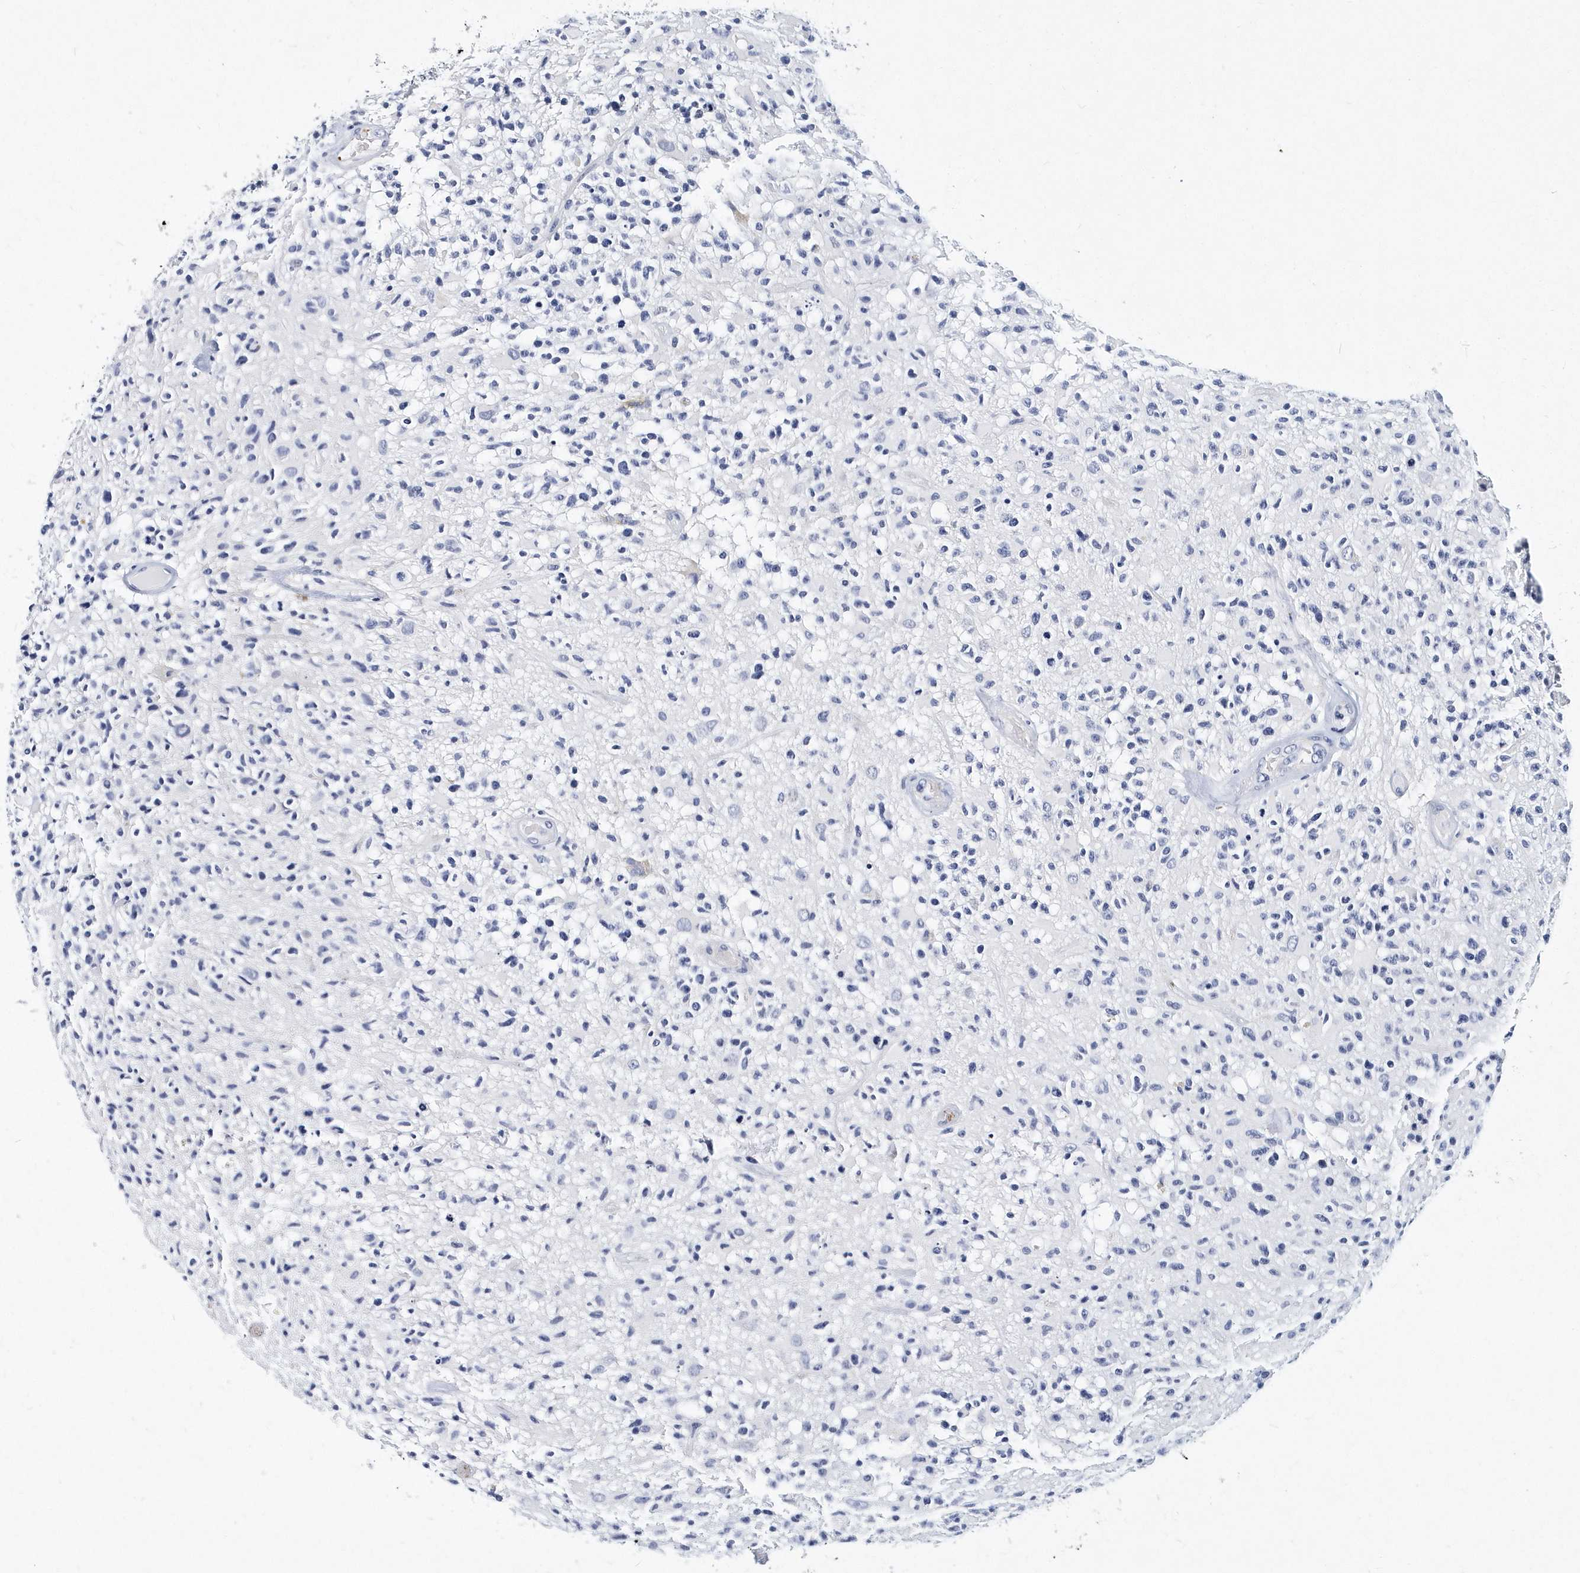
{"staining": {"intensity": "negative", "quantity": "none", "location": "none"}, "tissue": "glioma", "cell_type": "Tumor cells", "image_type": "cancer", "snomed": [{"axis": "morphology", "description": "Glioma, malignant, High grade"}, {"axis": "morphology", "description": "Glioblastoma, NOS"}, {"axis": "topography", "description": "Brain"}], "caption": "Glioma was stained to show a protein in brown. There is no significant staining in tumor cells. (DAB immunohistochemistry (IHC), high magnification).", "gene": "ITGA2B", "patient": {"sex": "male", "age": 60}}